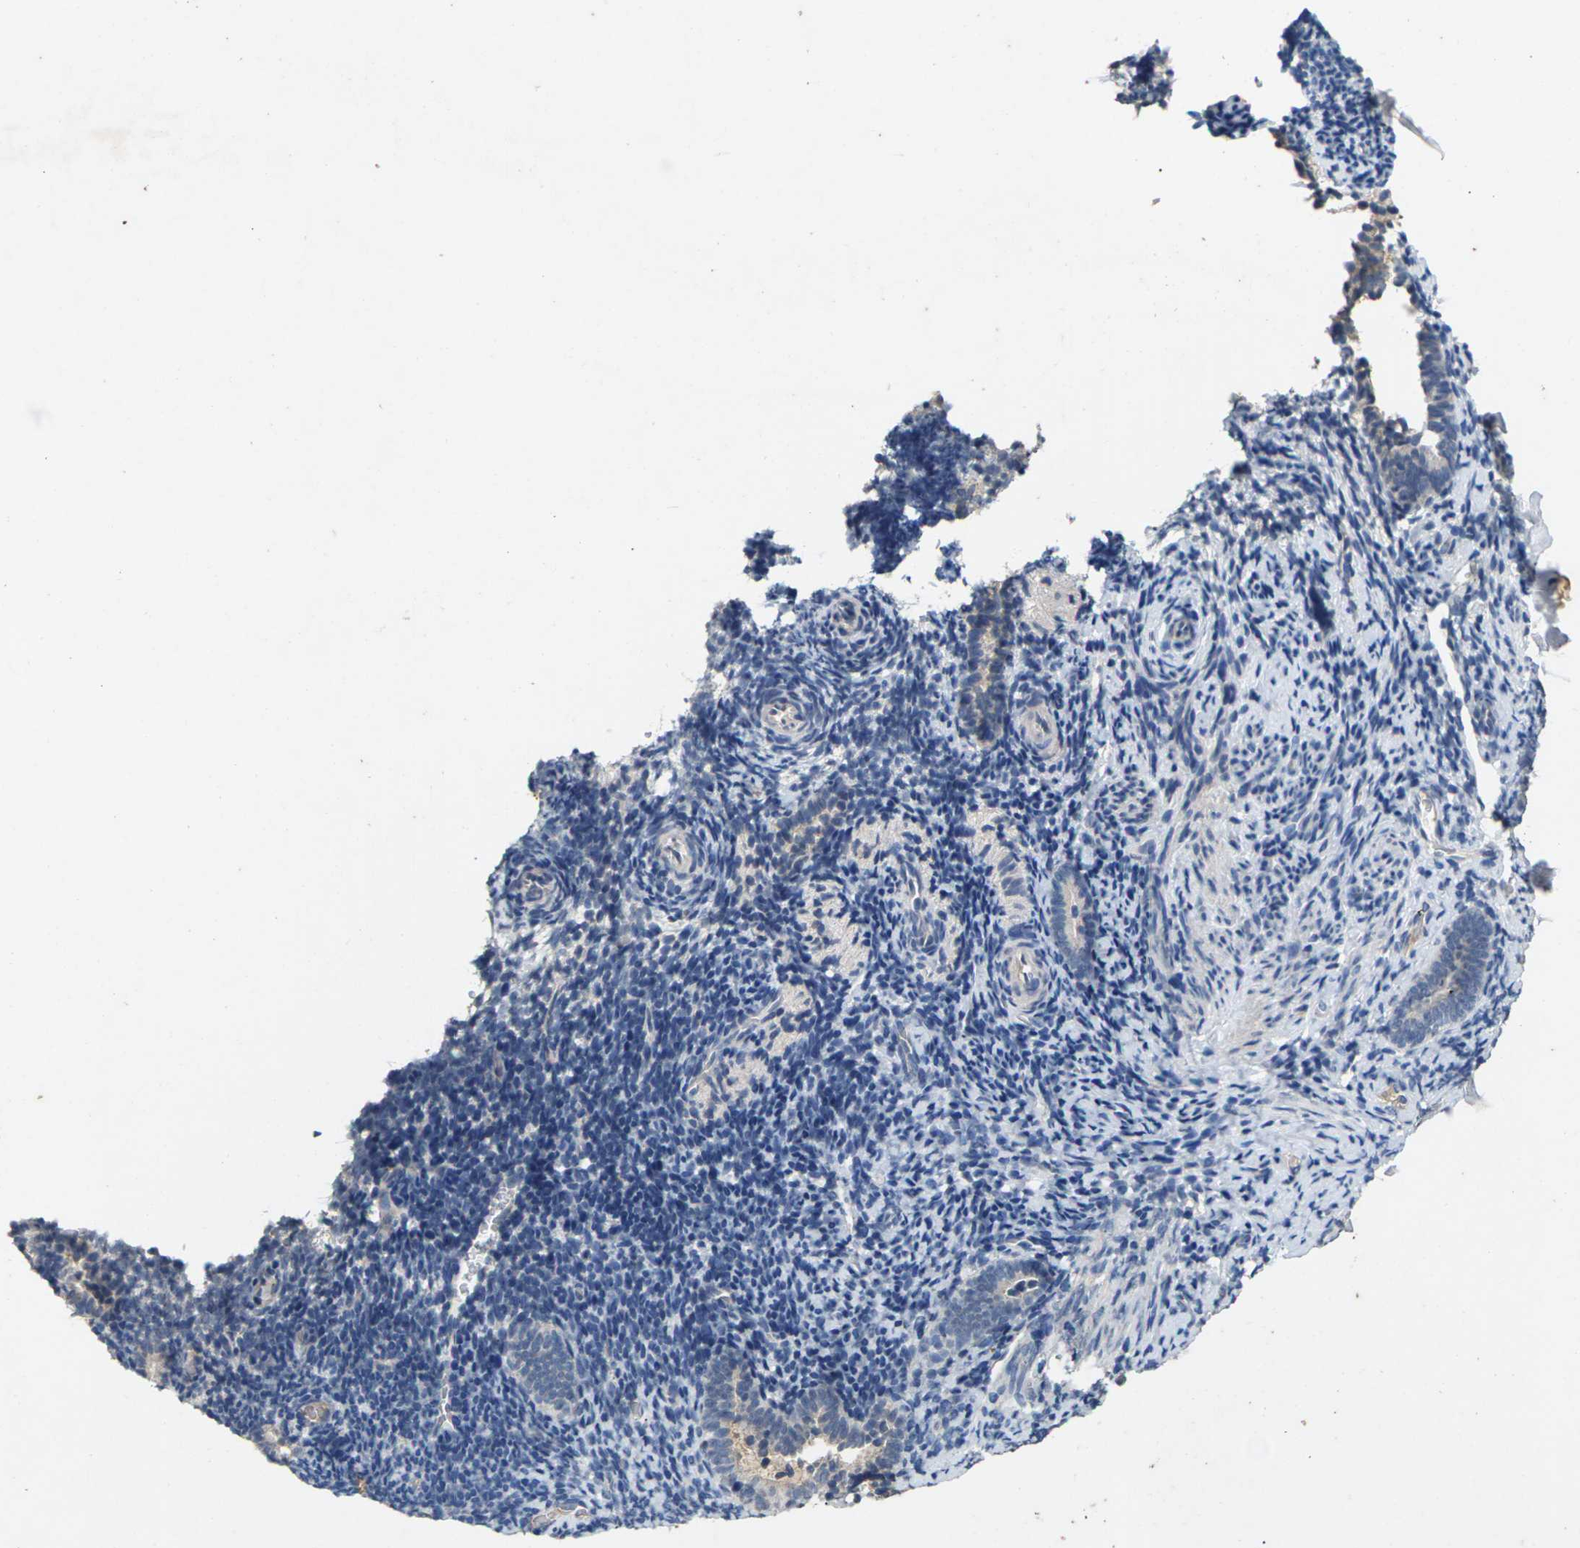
{"staining": {"intensity": "negative", "quantity": "none", "location": "none"}, "tissue": "endometrium", "cell_type": "Cells in endometrial stroma", "image_type": "normal", "snomed": [{"axis": "morphology", "description": "Normal tissue, NOS"}, {"axis": "topography", "description": "Endometrium"}], "caption": "The histopathology image displays no significant staining in cells in endometrial stroma of endometrium.", "gene": "SLC2A2", "patient": {"sex": "female", "age": 51}}